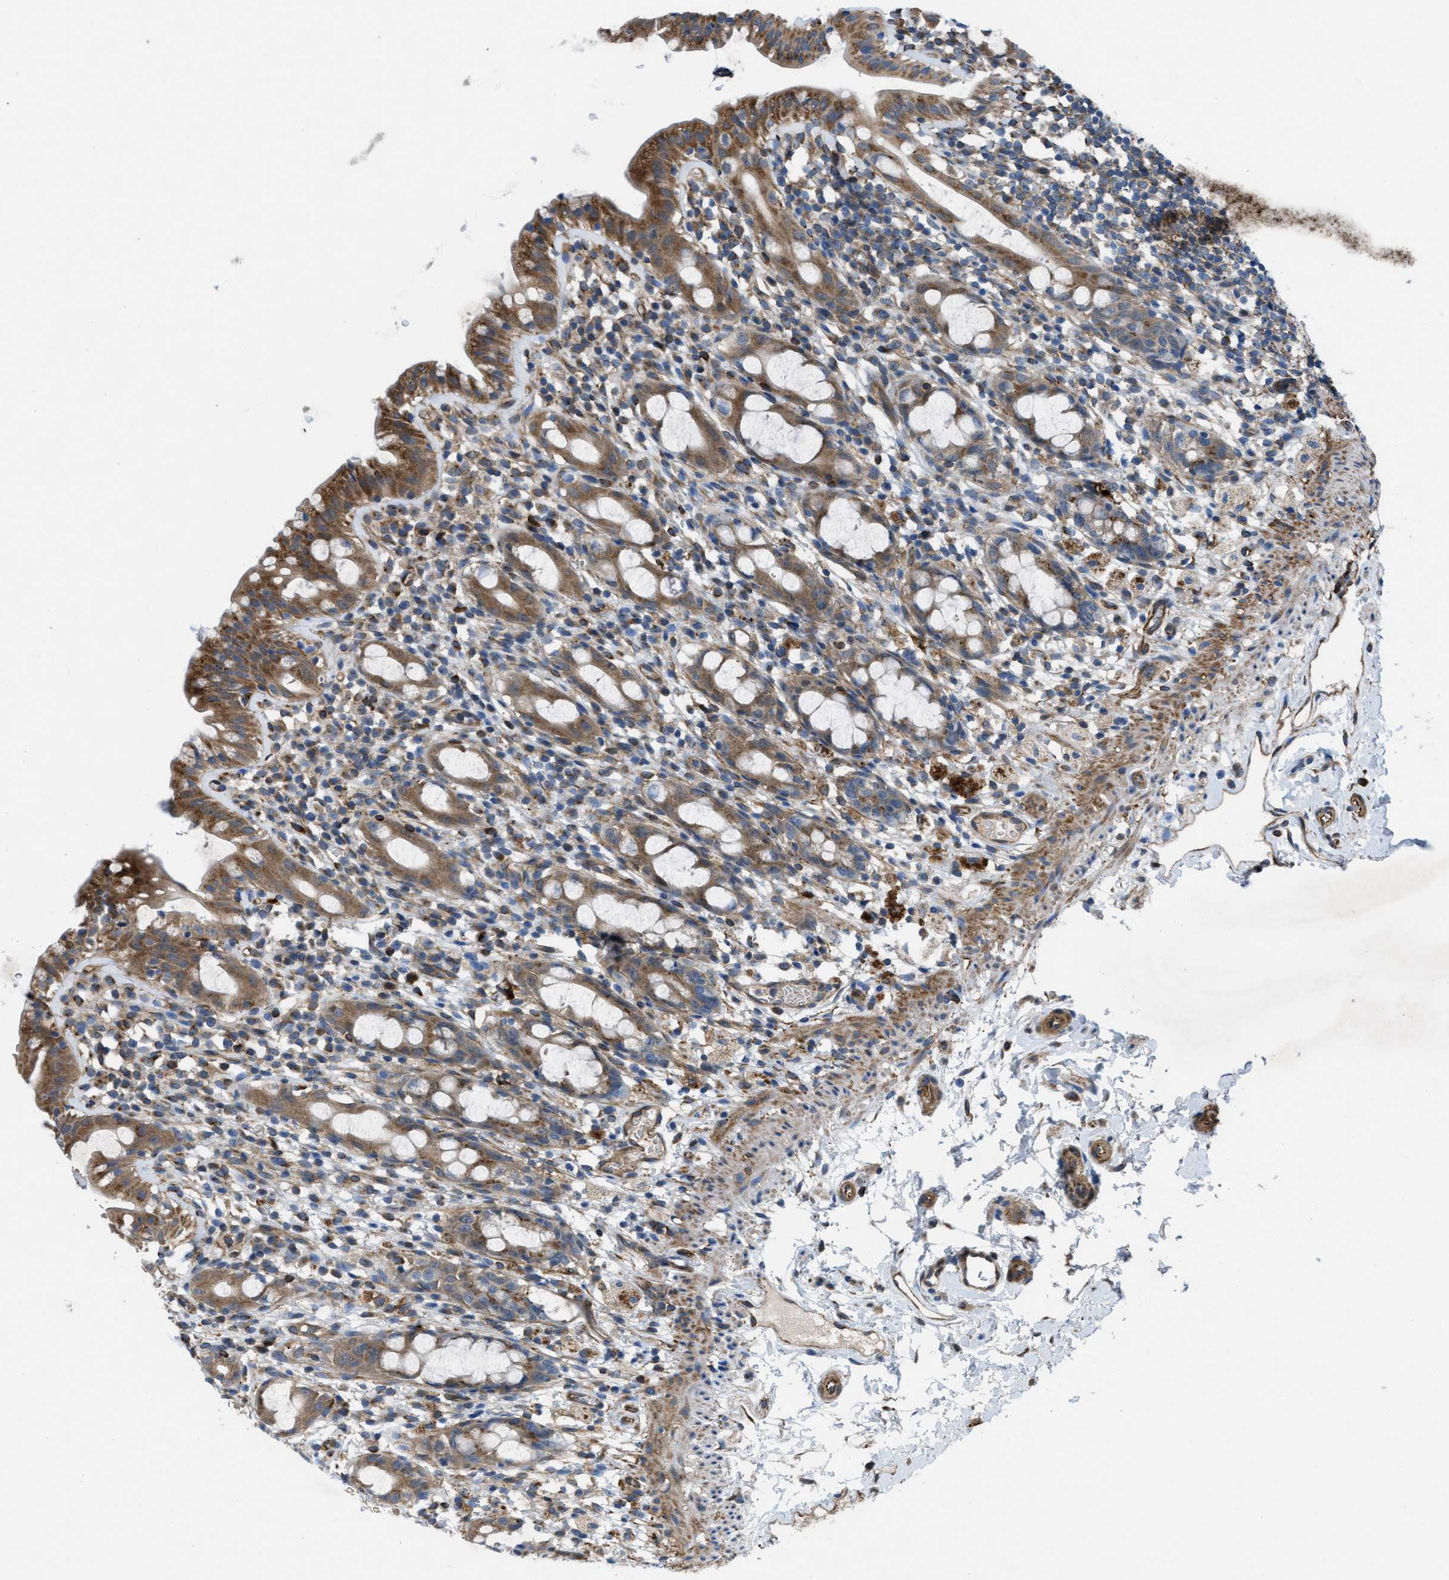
{"staining": {"intensity": "moderate", "quantity": ">75%", "location": "cytoplasmic/membranous"}, "tissue": "rectum", "cell_type": "Glandular cells", "image_type": "normal", "snomed": [{"axis": "morphology", "description": "Normal tissue, NOS"}, {"axis": "topography", "description": "Rectum"}], "caption": "Protein analysis of unremarkable rectum demonstrates moderate cytoplasmic/membranous positivity in about >75% of glandular cells.", "gene": "SLC6A9", "patient": {"sex": "male", "age": 44}}